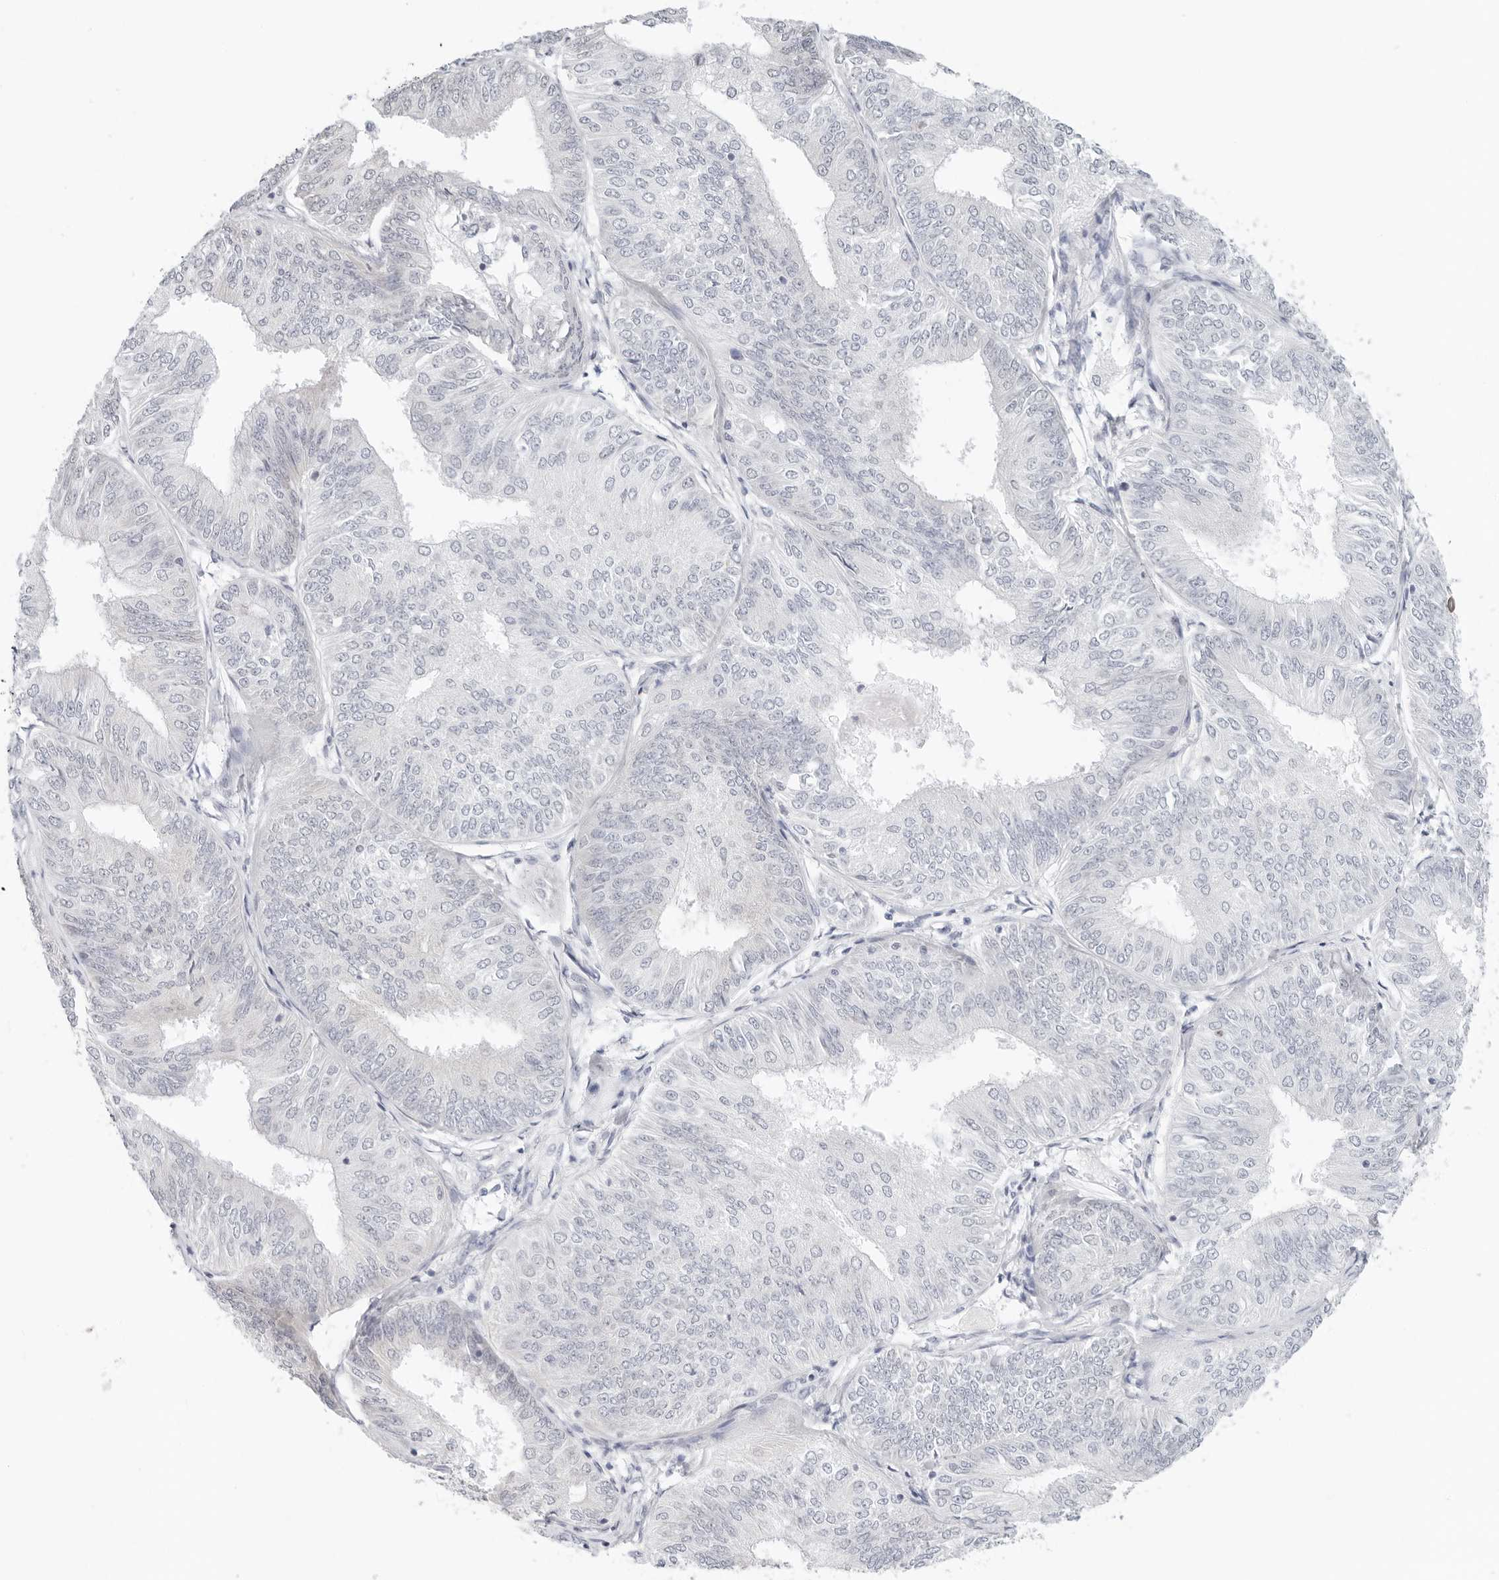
{"staining": {"intensity": "negative", "quantity": "none", "location": "none"}, "tissue": "endometrial cancer", "cell_type": "Tumor cells", "image_type": "cancer", "snomed": [{"axis": "morphology", "description": "Adenocarcinoma, NOS"}, {"axis": "topography", "description": "Endometrium"}], "caption": "This histopathology image is of endometrial cancer stained with IHC to label a protein in brown with the nuclei are counter-stained blue. There is no staining in tumor cells.", "gene": "RC3H1", "patient": {"sex": "female", "age": 58}}